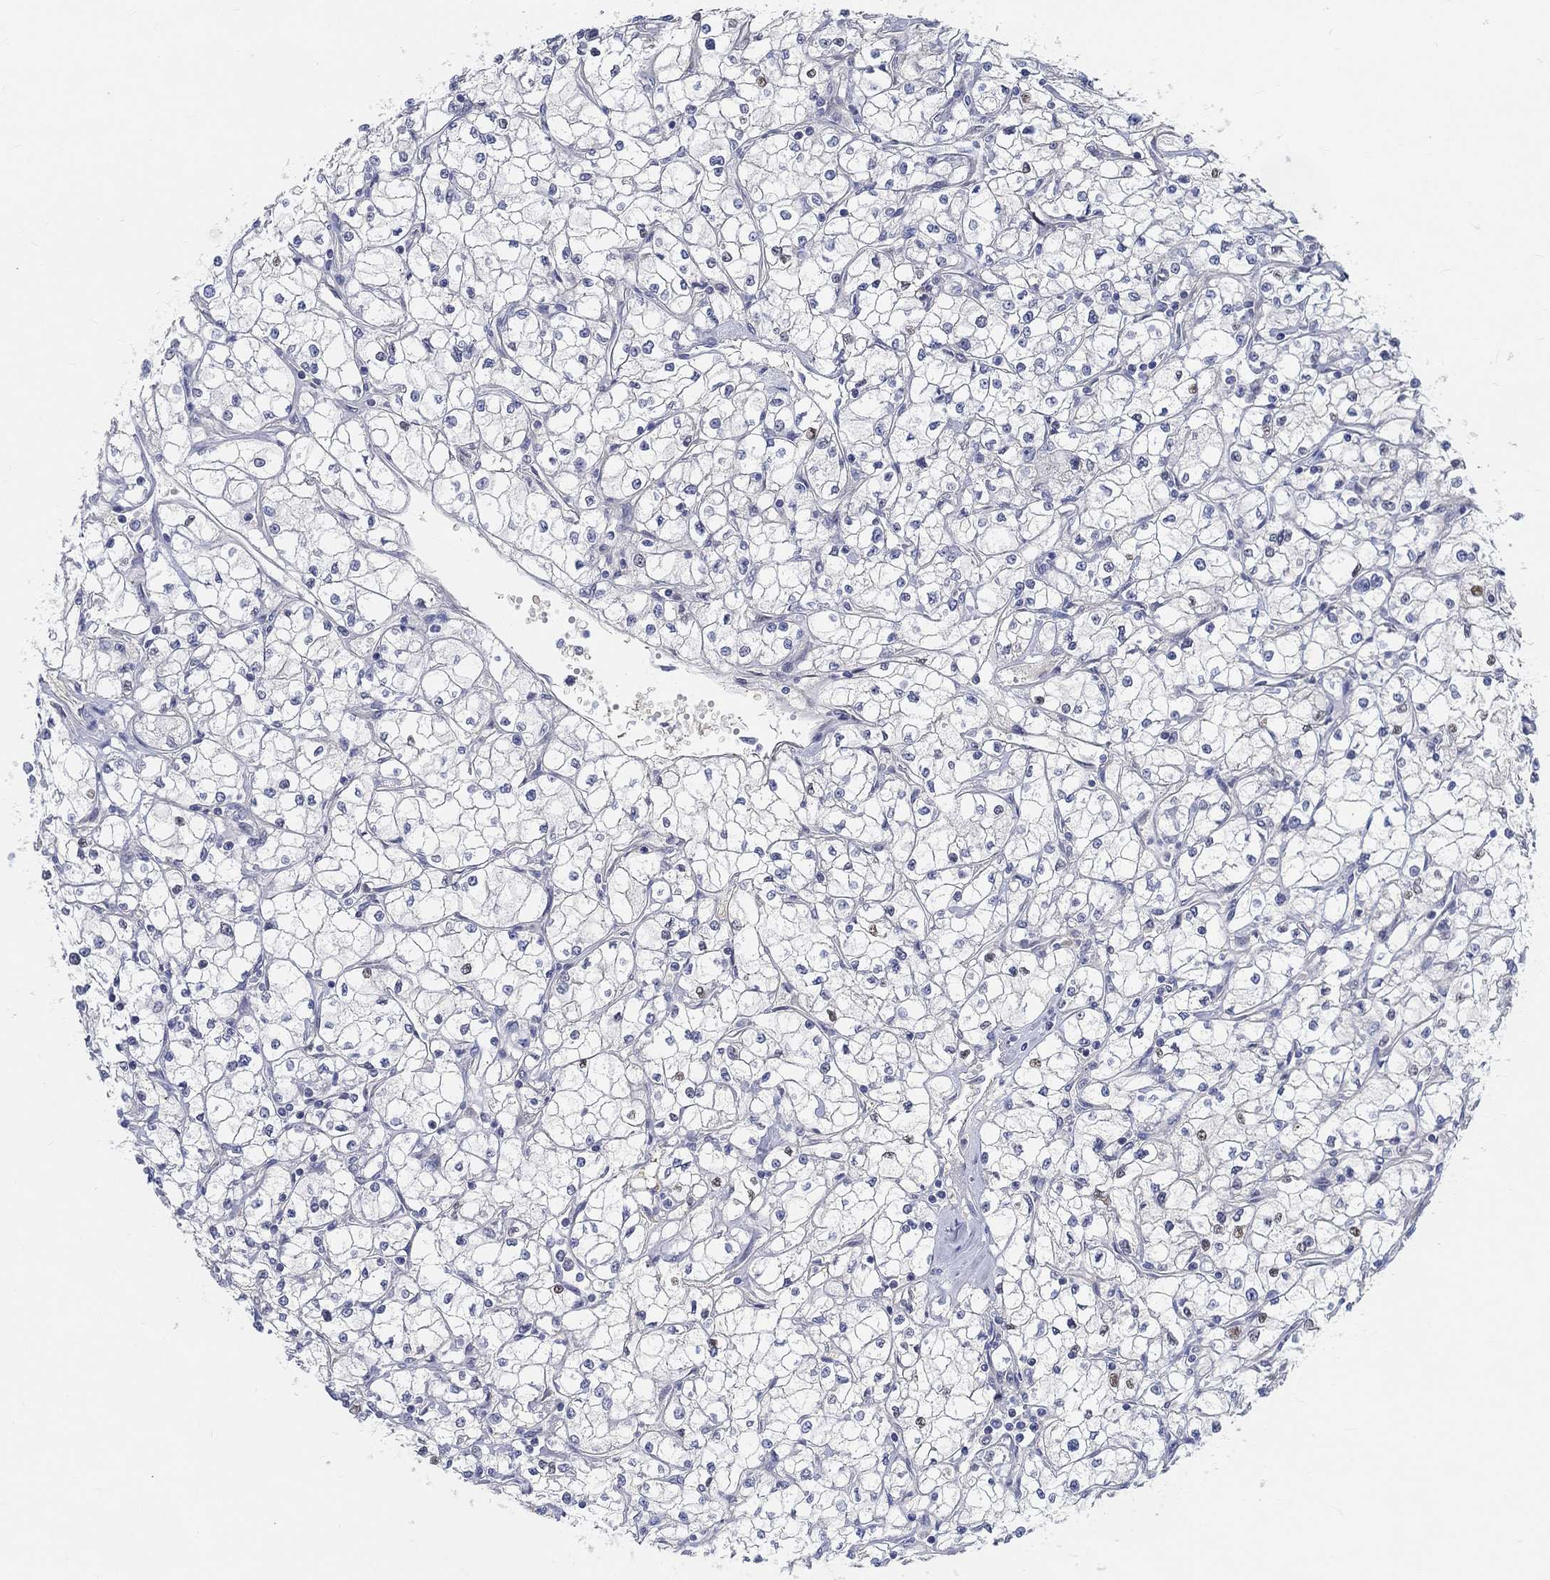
{"staining": {"intensity": "weak", "quantity": "<25%", "location": "nuclear"}, "tissue": "renal cancer", "cell_type": "Tumor cells", "image_type": "cancer", "snomed": [{"axis": "morphology", "description": "Adenocarcinoma, NOS"}, {"axis": "topography", "description": "Kidney"}], "caption": "This is an IHC micrograph of renal cancer. There is no positivity in tumor cells.", "gene": "SNTG2", "patient": {"sex": "male", "age": 67}}